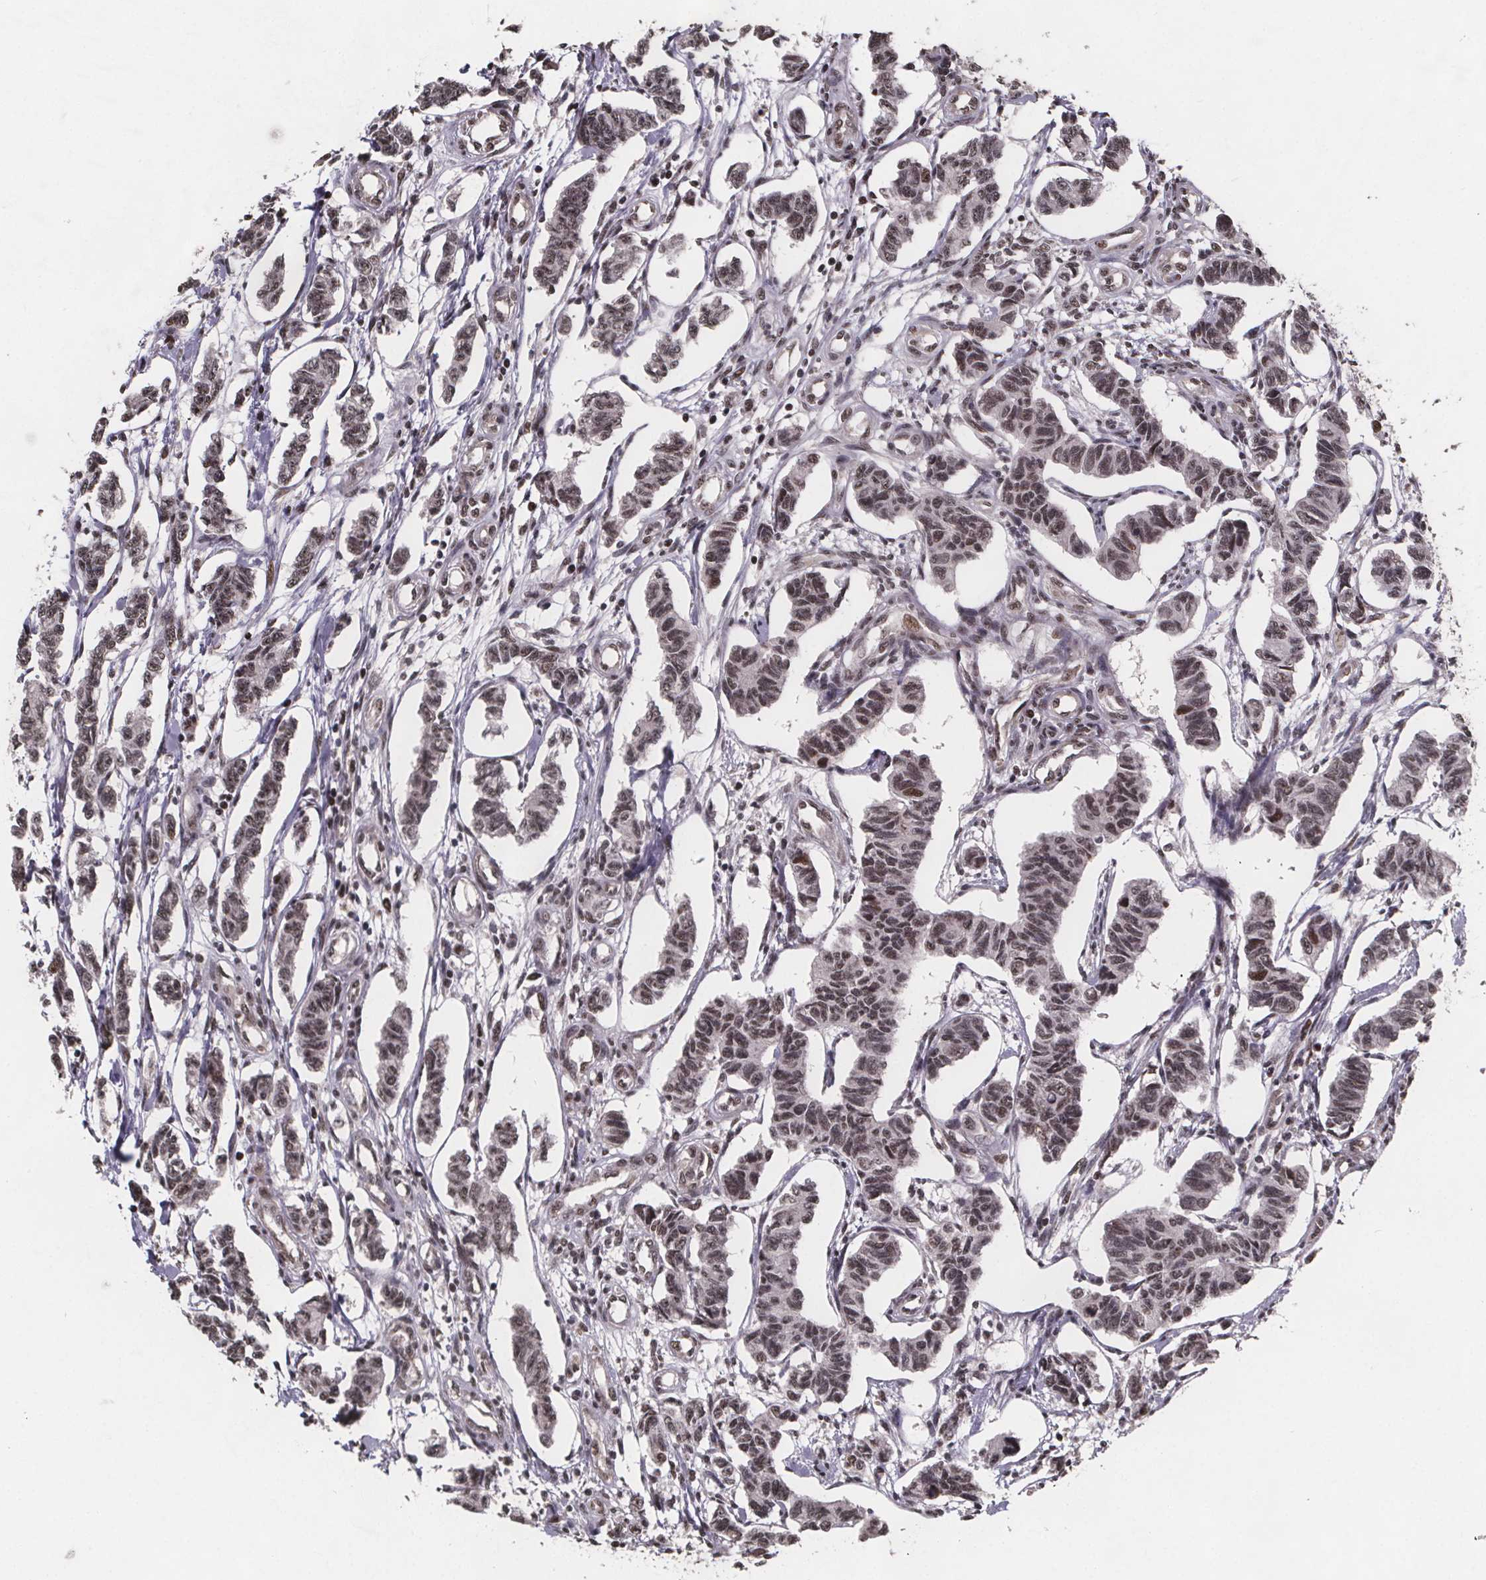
{"staining": {"intensity": "moderate", "quantity": ">75%", "location": "nuclear"}, "tissue": "carcinoid", "cell_type": "Tumor cells", "image_type": "cancer", "snomed": [{"axis": "morphology", "description": "Carcinoid, malignant, NOS"}, {"axis": "topography", "description": "Kidney"}], "caption": "Brown immunohistochemical staining in malignant carcinoid exhibits moderate nuclear staining in approximately >75% of tumor cells. (DAB (3,3'-diaminobenzidine) IHC with brightfield microscopy, high magnification).", "gene": "U2SURP", "patient": {"sex": "female", "age": 41}}